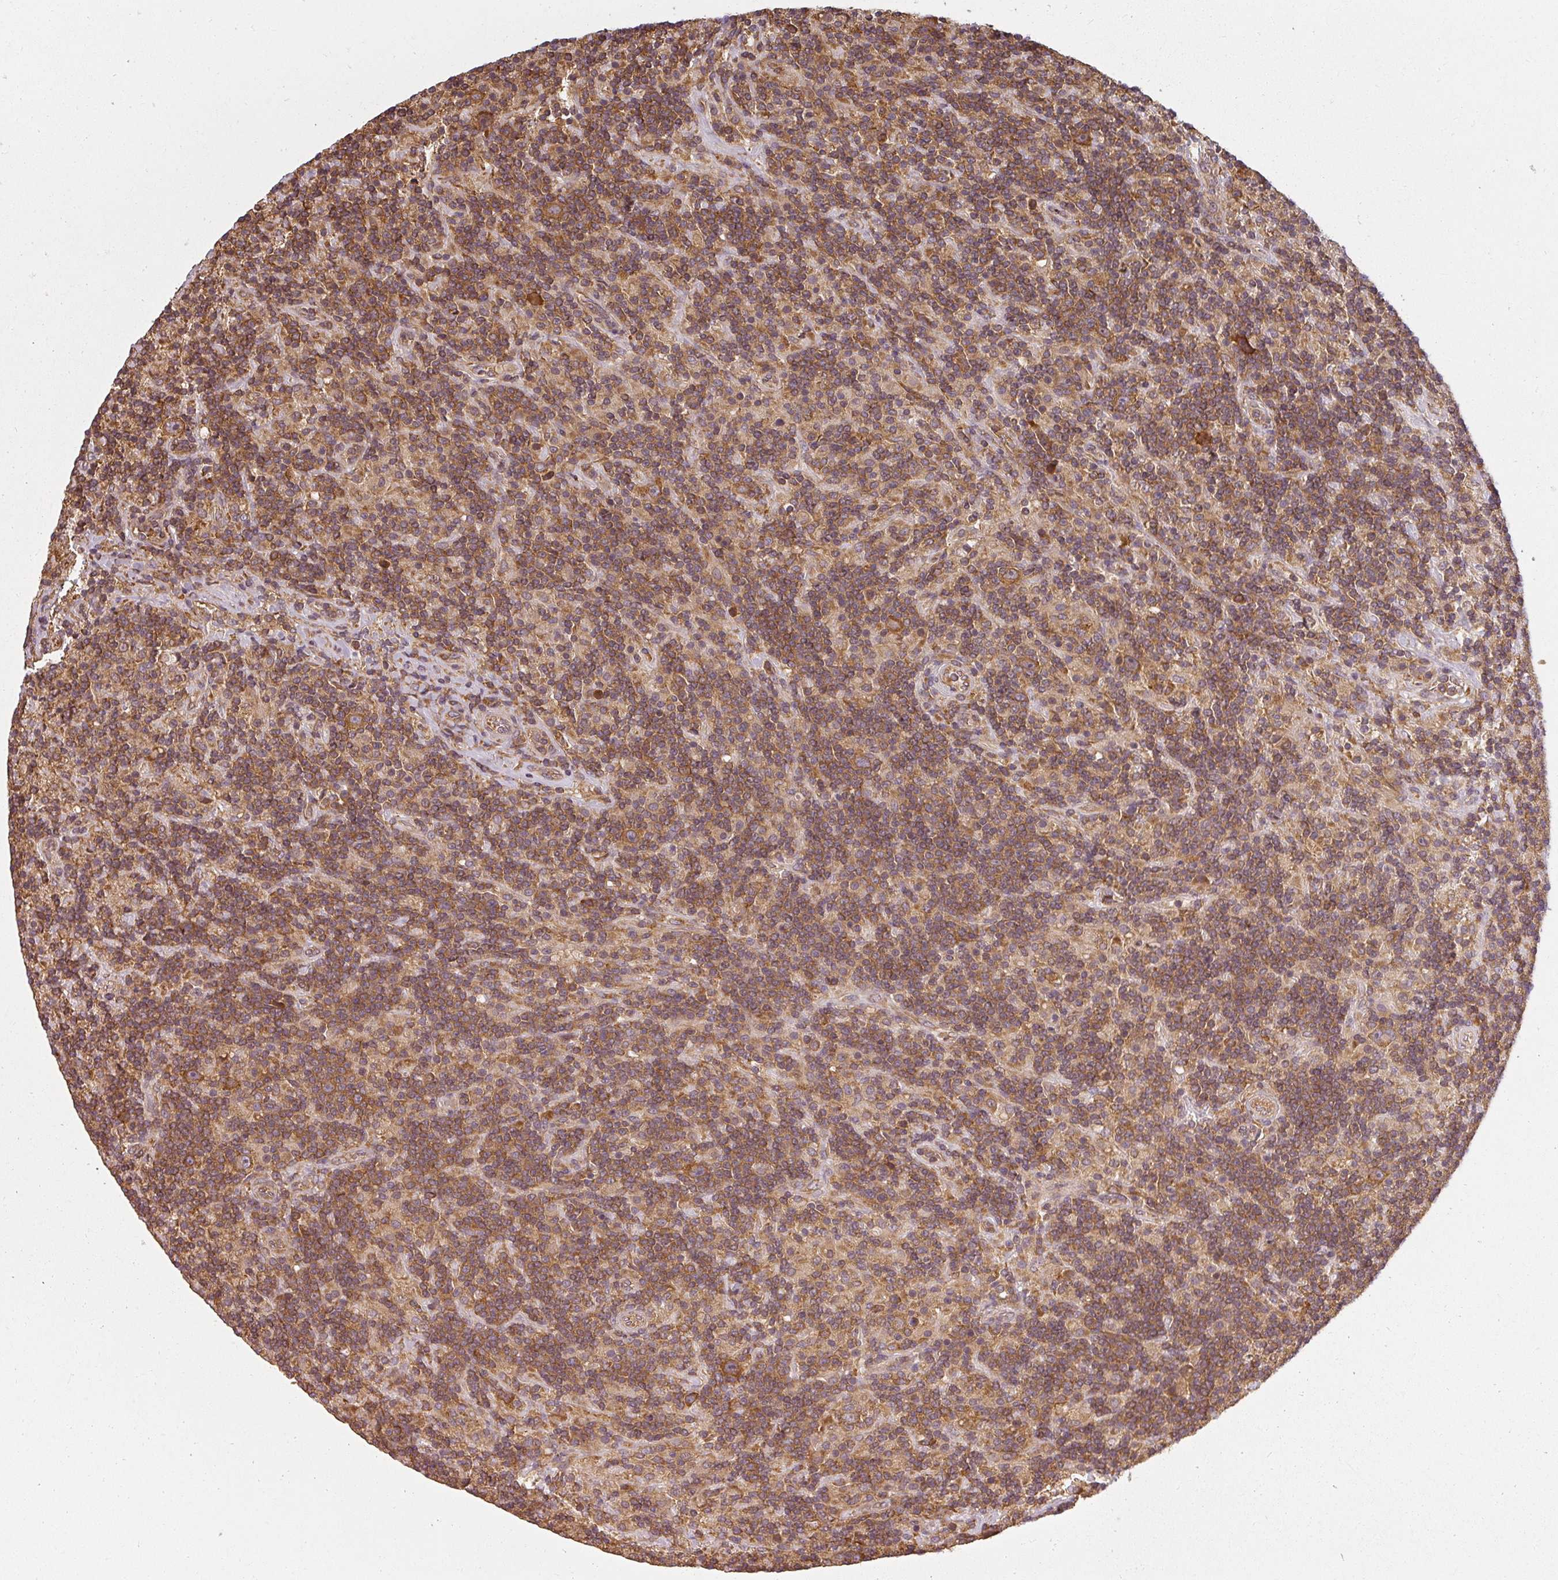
{"staining": {"intensity": "strong", "quantity": ">75%", "location": "cytoplasmic/membranous"}, "tissue": "lymphoma", "cell_type": "Tumor cells", "image_type": "cancer", "snomed": [{"axis": "morphology", "description": "Hodgkin's disease, NOS"}, {"axis": "topography", "description": "Lymph node"}], "caption": "Immunohistochemistry micrograph of Hodgkin's disease stained for a protein (brown), which displays high levels of strong cytoplasmic/membranous staining in approximately >75% of tumor cells.", "gene": "RPL24", "patient": {"sex": "male", "age": 70}}